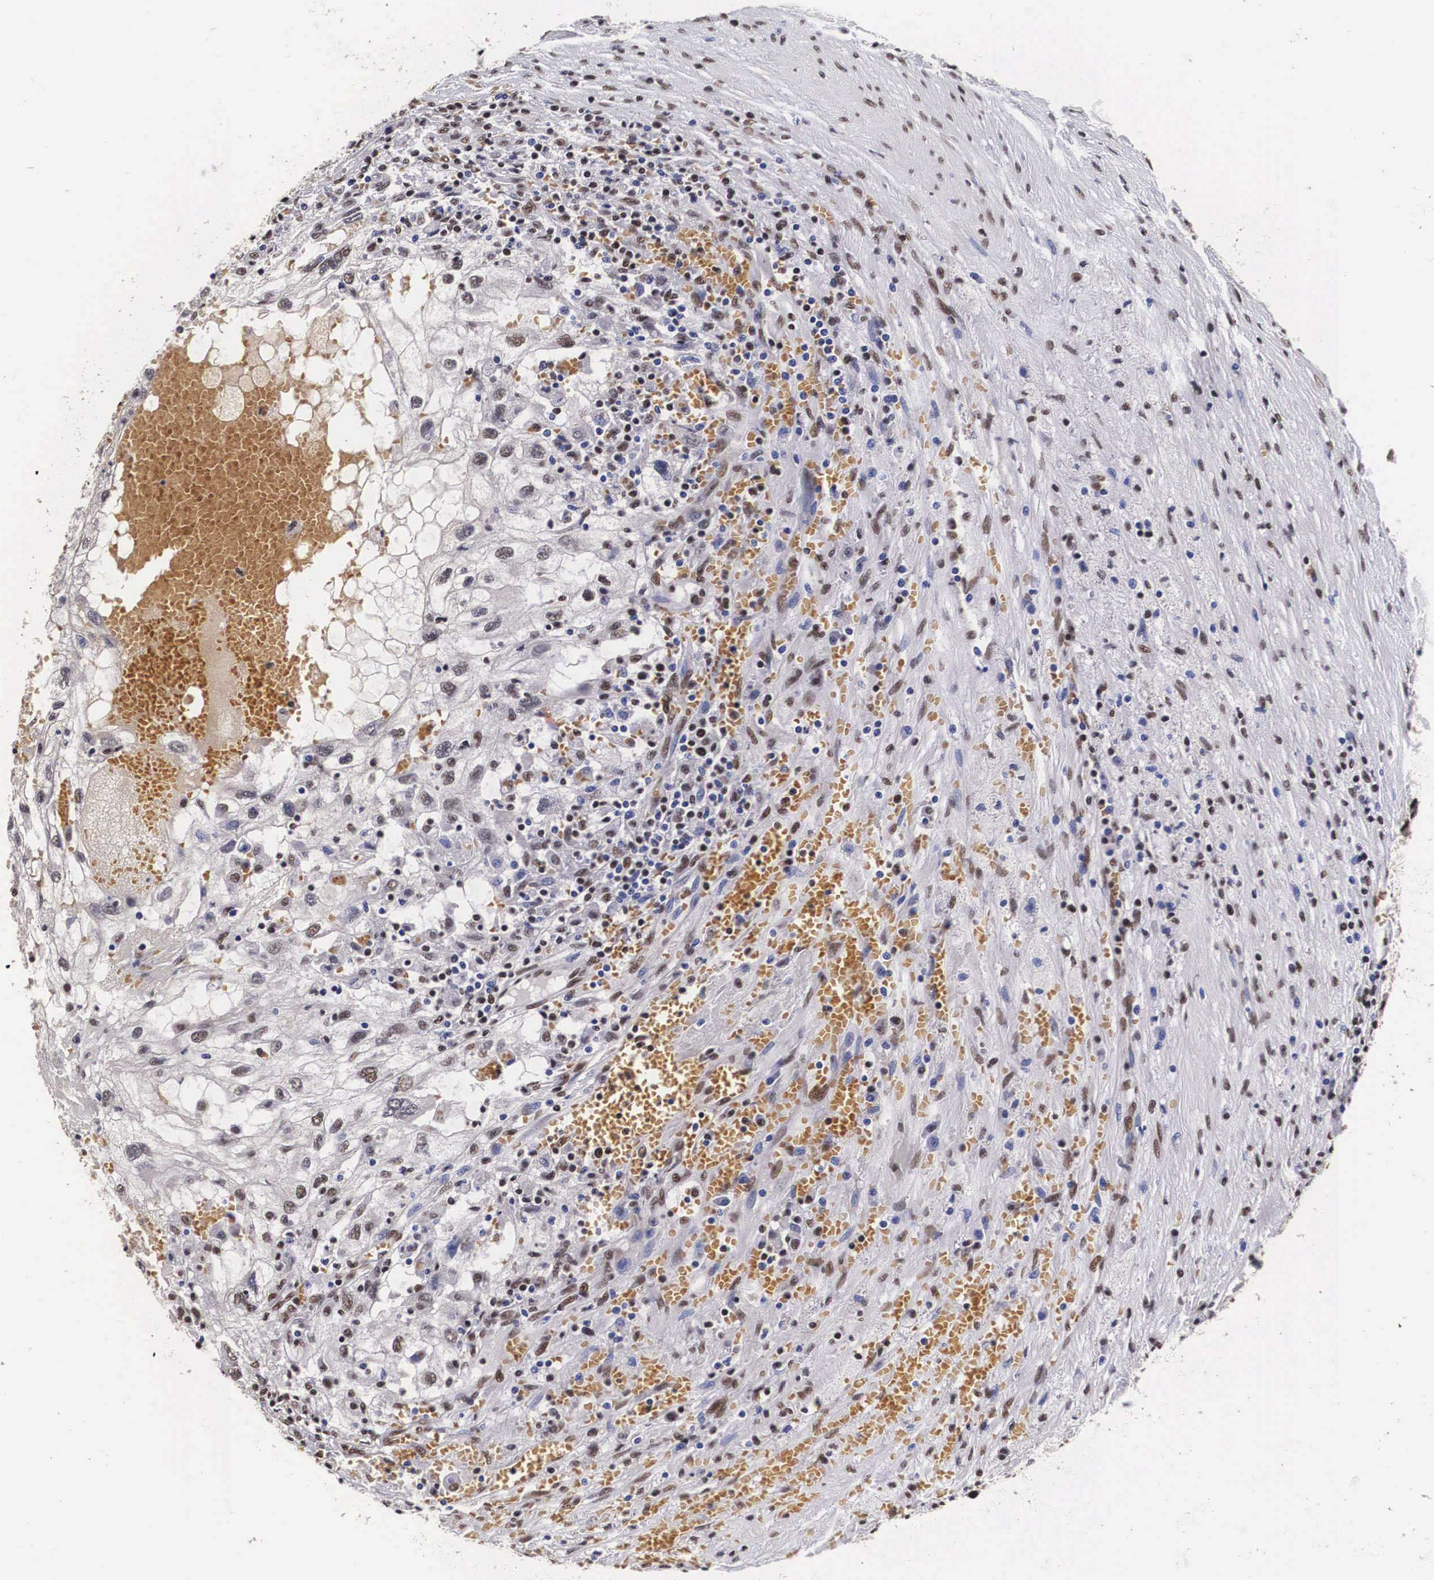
{"staining": {"intensity": "weak", "quantity": "<25%", "location": "nuclear"}, "tissue": "renal cancer", "cell_type": "Tumor cells", "image_type": "cancer", "snomed": [{"axis": "morphology", "description": "Normal tissue, NOS"}, {"axis": "morphology", "description": "Adenocarcinoma, NOS"}, {"axis": "topography", "description": "Kidney"}], "caption": "High power microscopy micrograph of an immunohistochemistry image of renal cancer (adenocarcinoma), revealing no significant staining in tumor cells.", "gene": "PABPN1", "patient": {"sex": "male", "age": 71}}